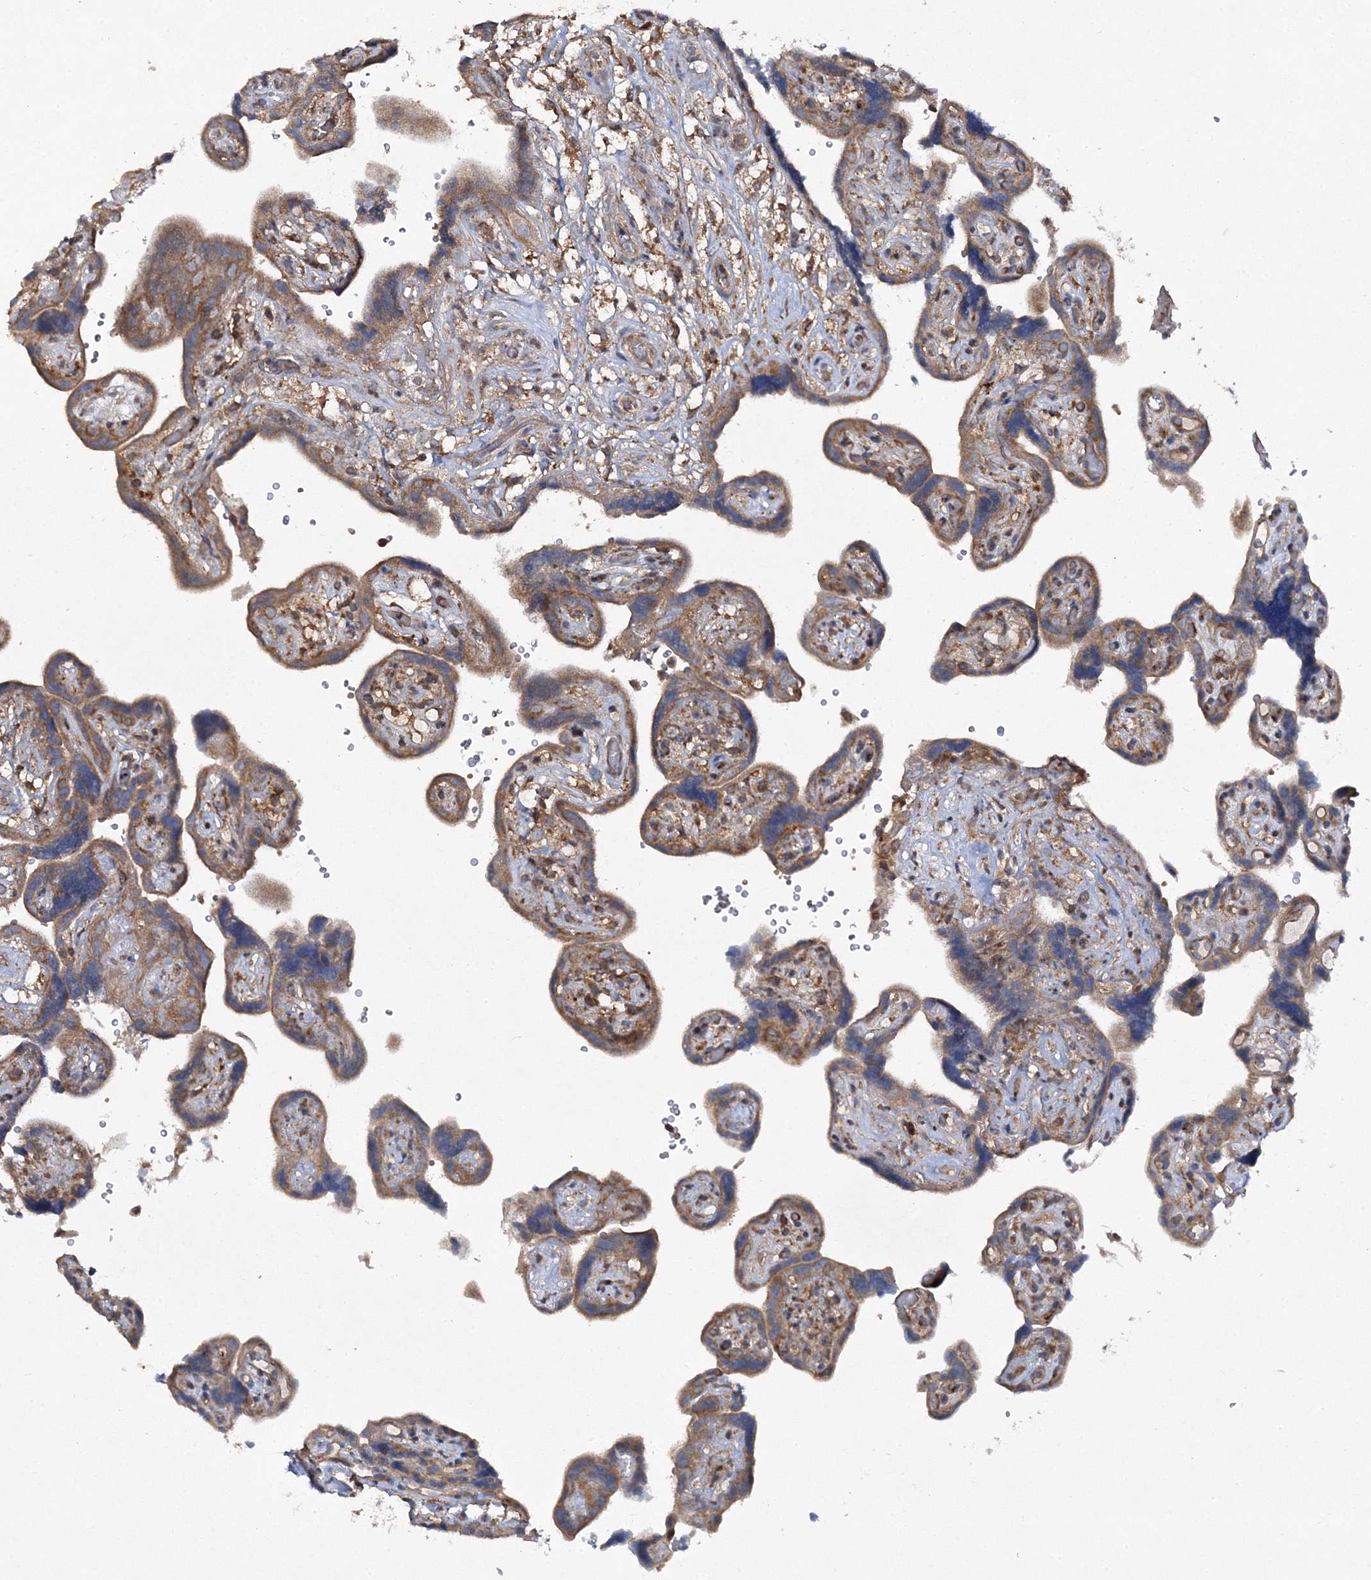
{"staining": {"intensity": "moderate", "quantity": ">75%", "location": "cytoplasmic/membranous"}, "tissue": "placenta", "cell_type": "Decidual cells", "image_type": "normal", "snomed": [{"axis": "morphology", "description": "Normal tissue, NOS"}, {"axis": "topography", "description": "Placenta"}], "caption": "The image reveals staining of benign placenta, revealing moderate cytoplasmic/membranous protein positivity (brown color) within decidual cells.", "gene": "DNAJC13", "patient": {"sex": "female", "age": 30}}